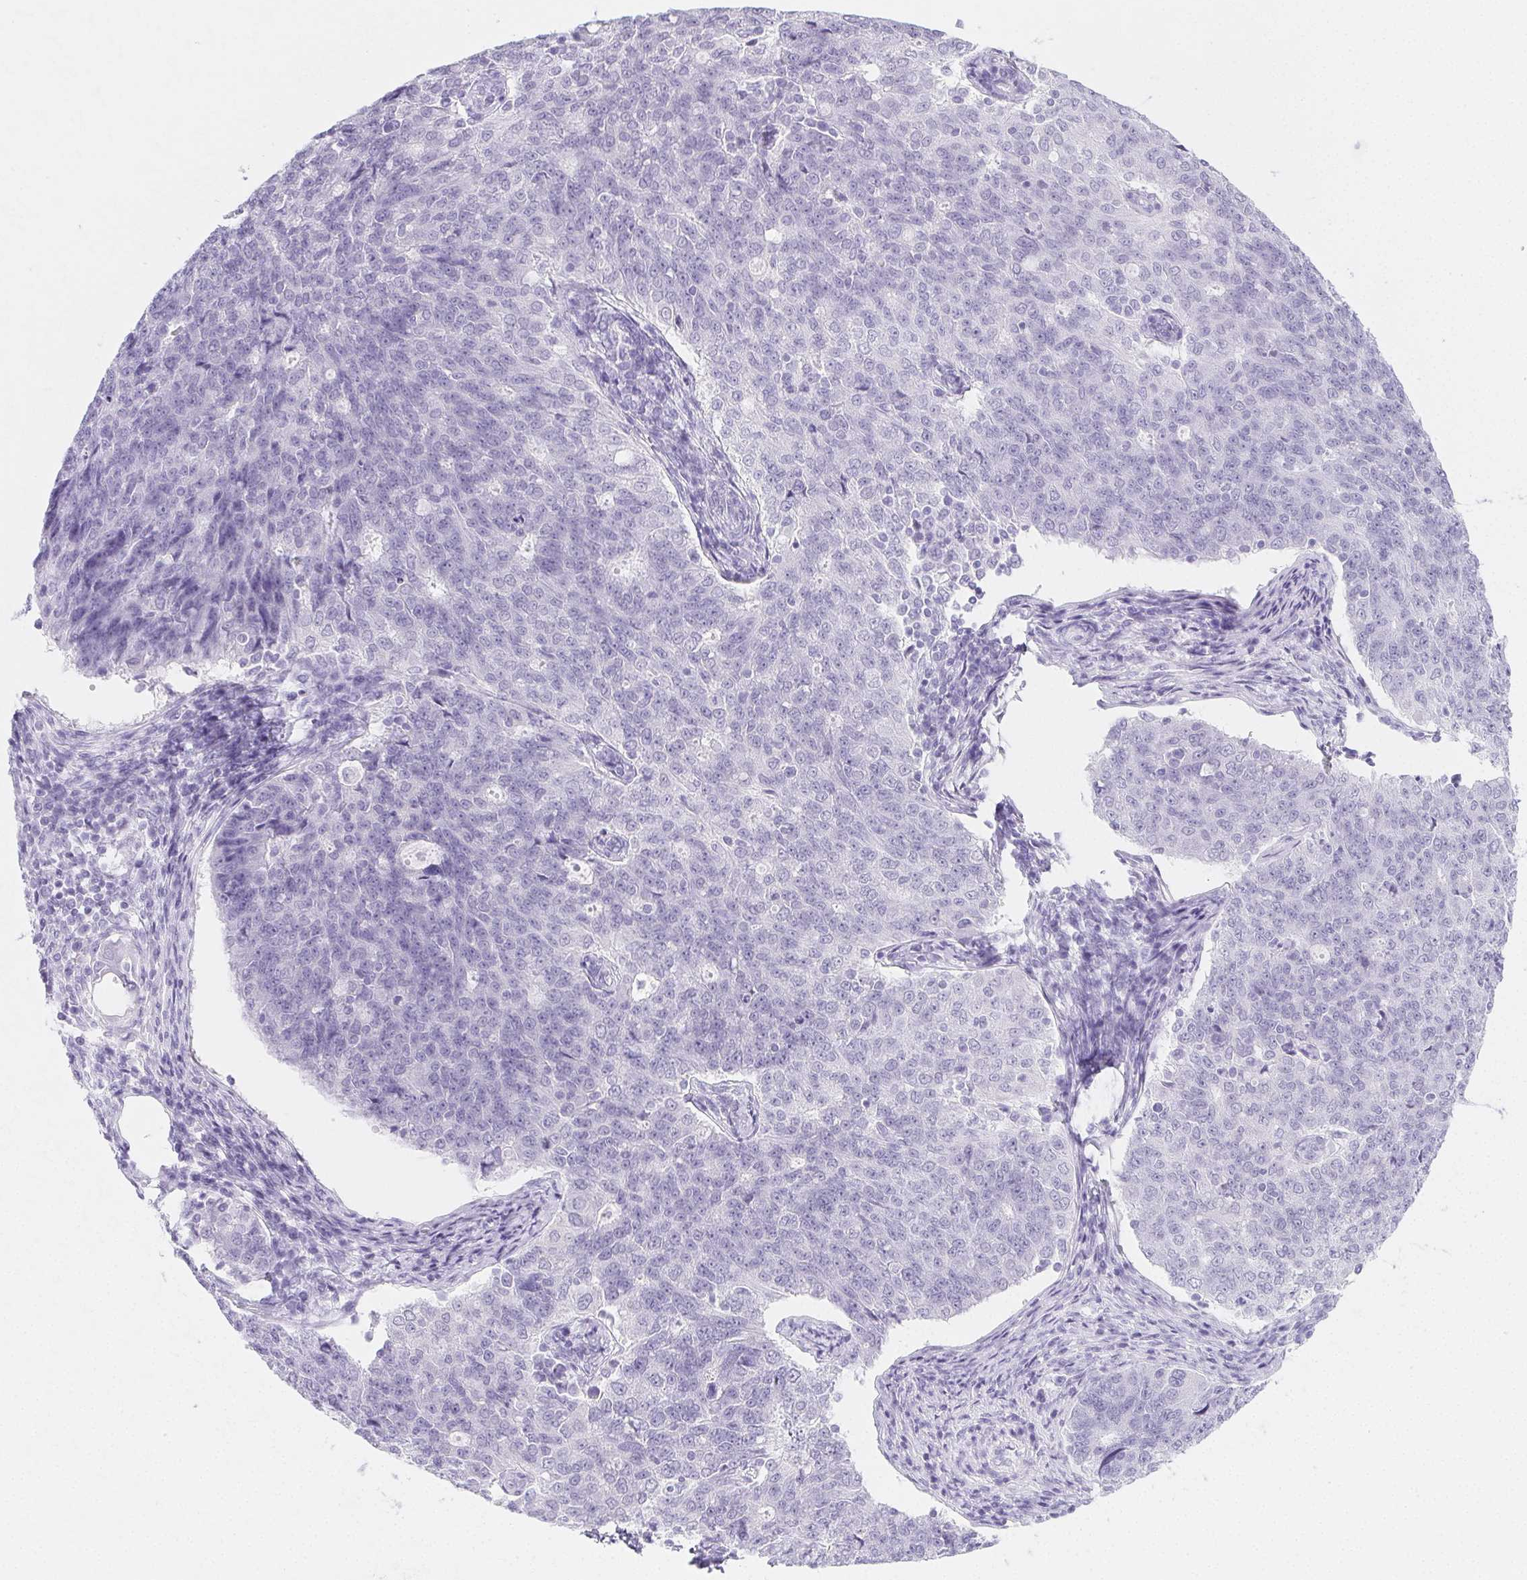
{"staining": {"intensity": "negative", "quantity": "none", "location": "none"}, "tissue": "endometrial cancer", "cell_type": "Tumor cells", "image_type": "cancer", "snomed": [{"axis": "morphology", "description": "Adenocarcinoma, NOS"}, {"axis": "topography", "description": "Endometrium"}], "caption": "IHC micrograph of neoplastic tissue: endometrial adenocarcinoma stained with DAB (3,3'-diaminobenzidine) displays no significant protein positivity in tumor cells.", "gene": "ZBBX", "patient": {"sex": "female", "age": 43}}